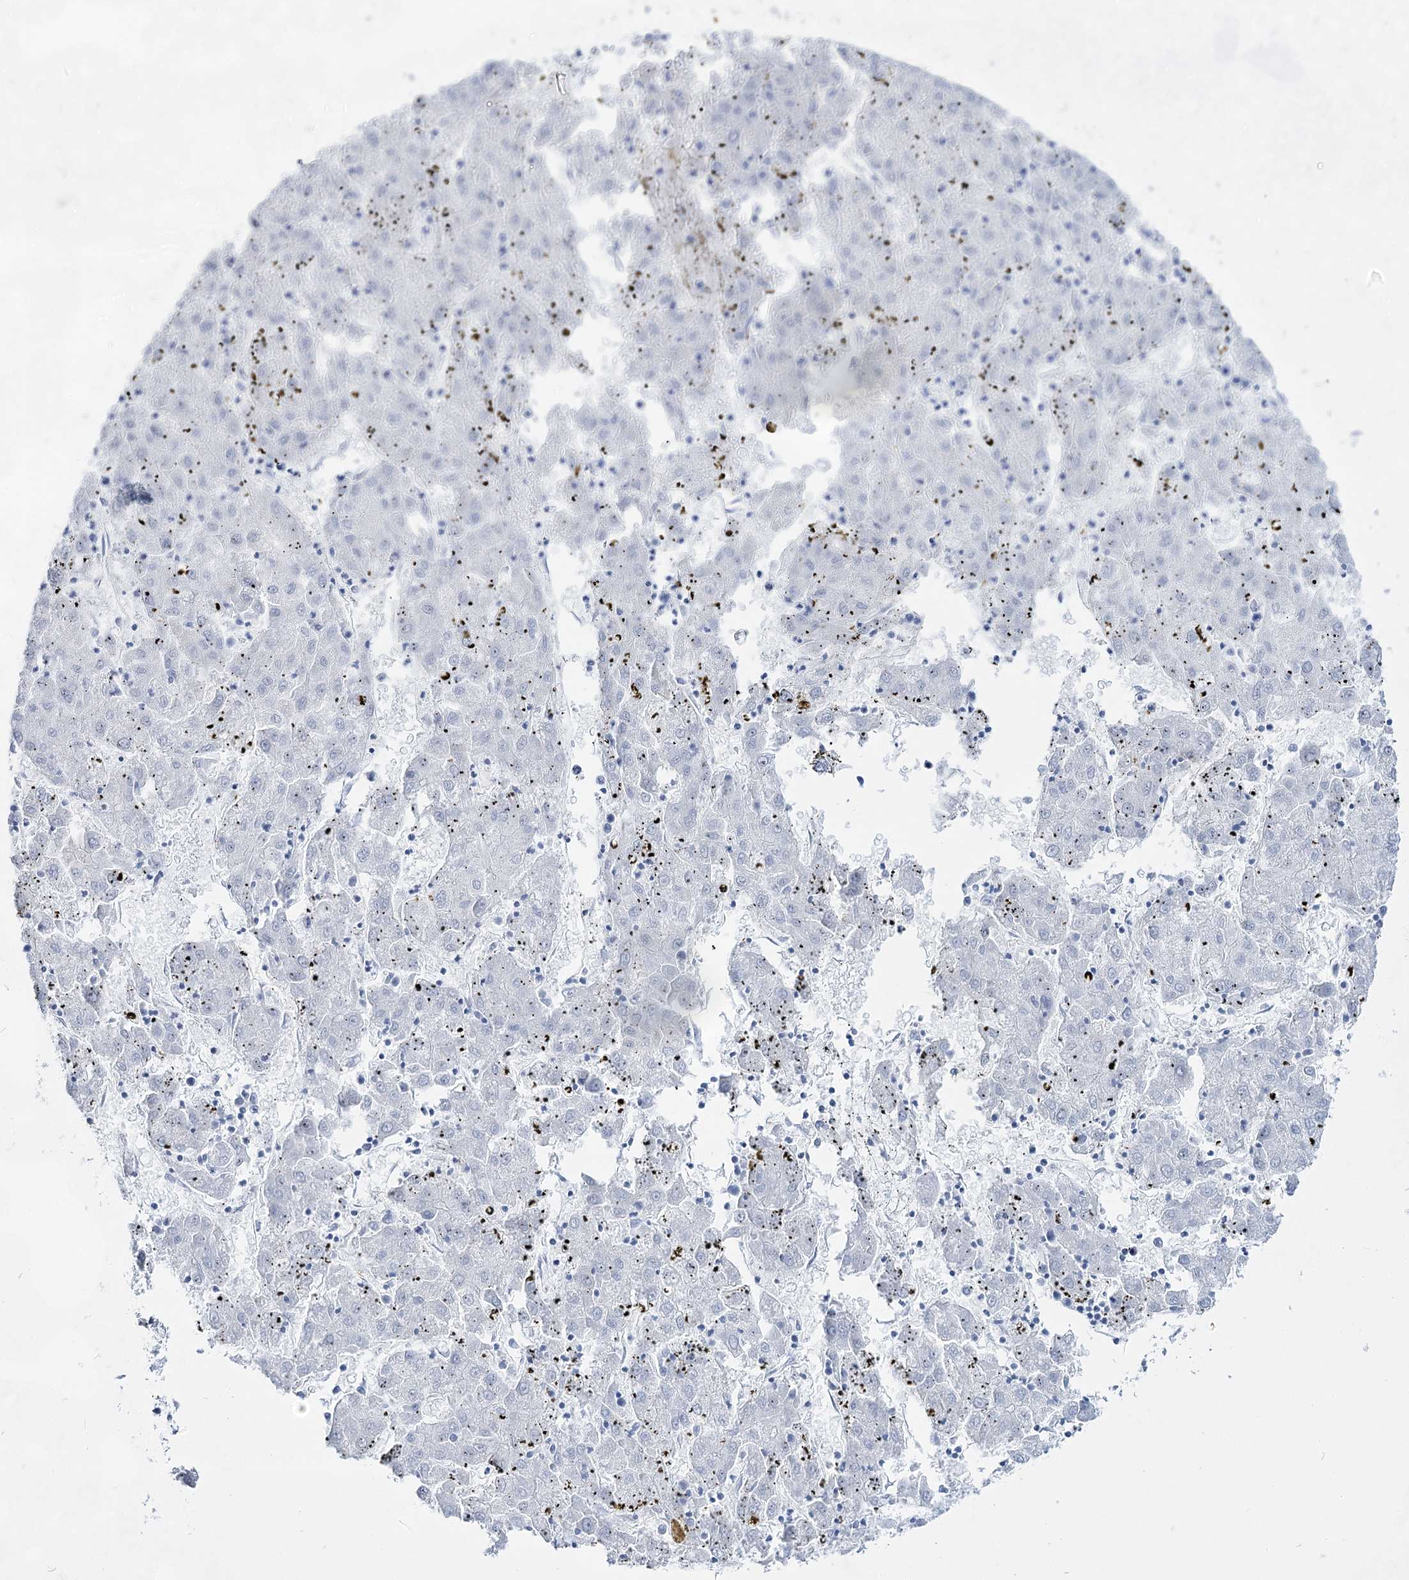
{"staining": {"intensity": "negative", "quantity": "none", "location": "none"}, "tissue": "liver cancer", "cell_type": "Tumor cells", "image_type": "cancer", "snomed": [{"axis": "morphology", "description": "Carcinoma, Hepatocellular, NOS"}, {"axis": "topography", "description": "Liver"}], "caption": "There is no significant staining in tumor cells of hepatocellular carcinoma (liver). The staining is performed using DAB brown chromogen with nuclei counter-stained in using hematoxylin.", "gene": "ACRV1", "patient": {"sex": "male", "age": 72}}